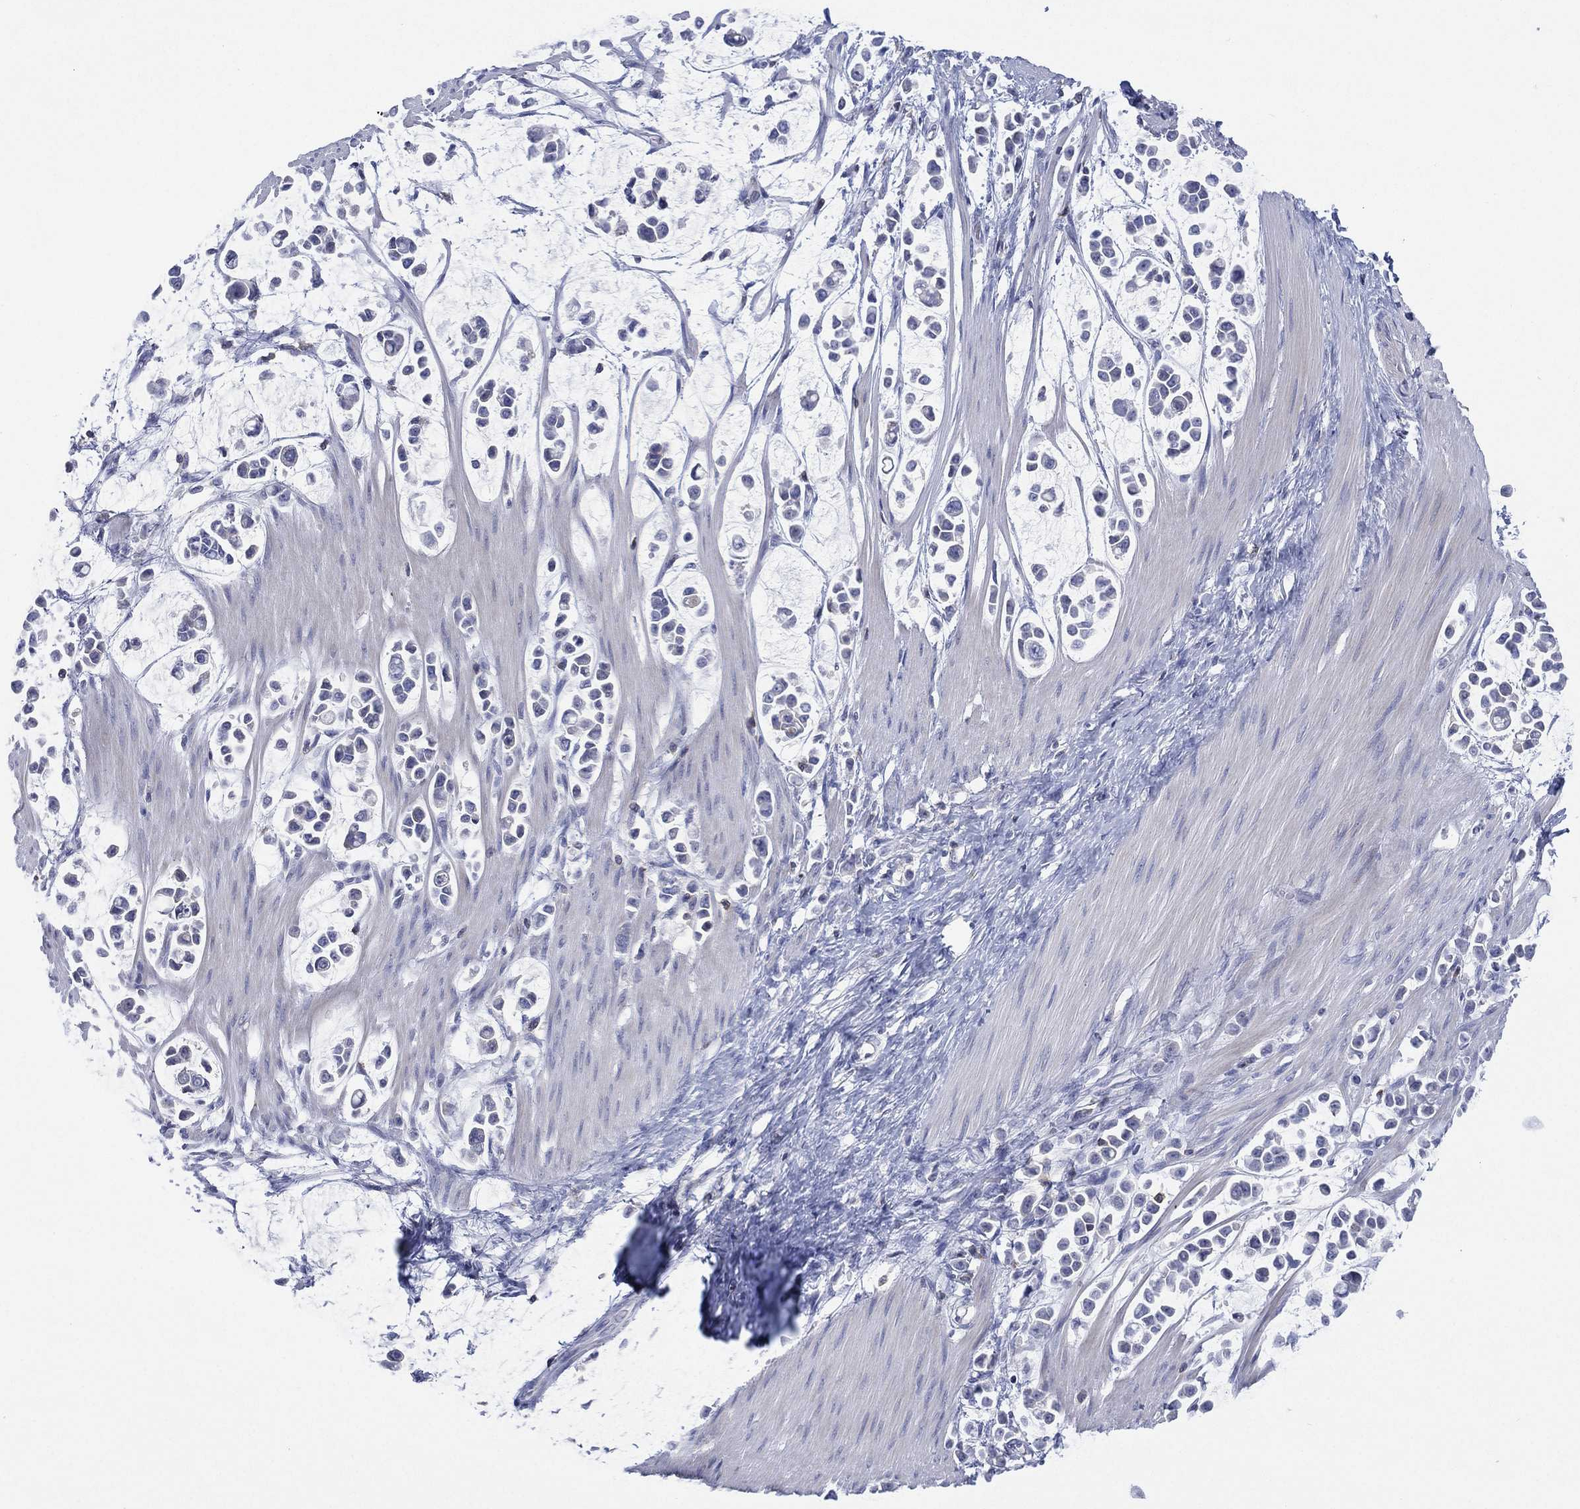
{"staining": {"intensity": "negative", "quantity": "none", "location": "none"}, "tissue": "stomach cancer", "cell_type": "Tumor cells", "image_type": "cancer", "snomed": [{"axis": "morphology", "description": "Adenocarcinoma, NOS"}, {"axis": "topography", "description": "Stomach"}], "caption": "Protein analysis of stomach cancer shows no significant positivity in tumor cells.", "gene": "SEPTIN1", "patient": {"sex": "male", "age": 82}}